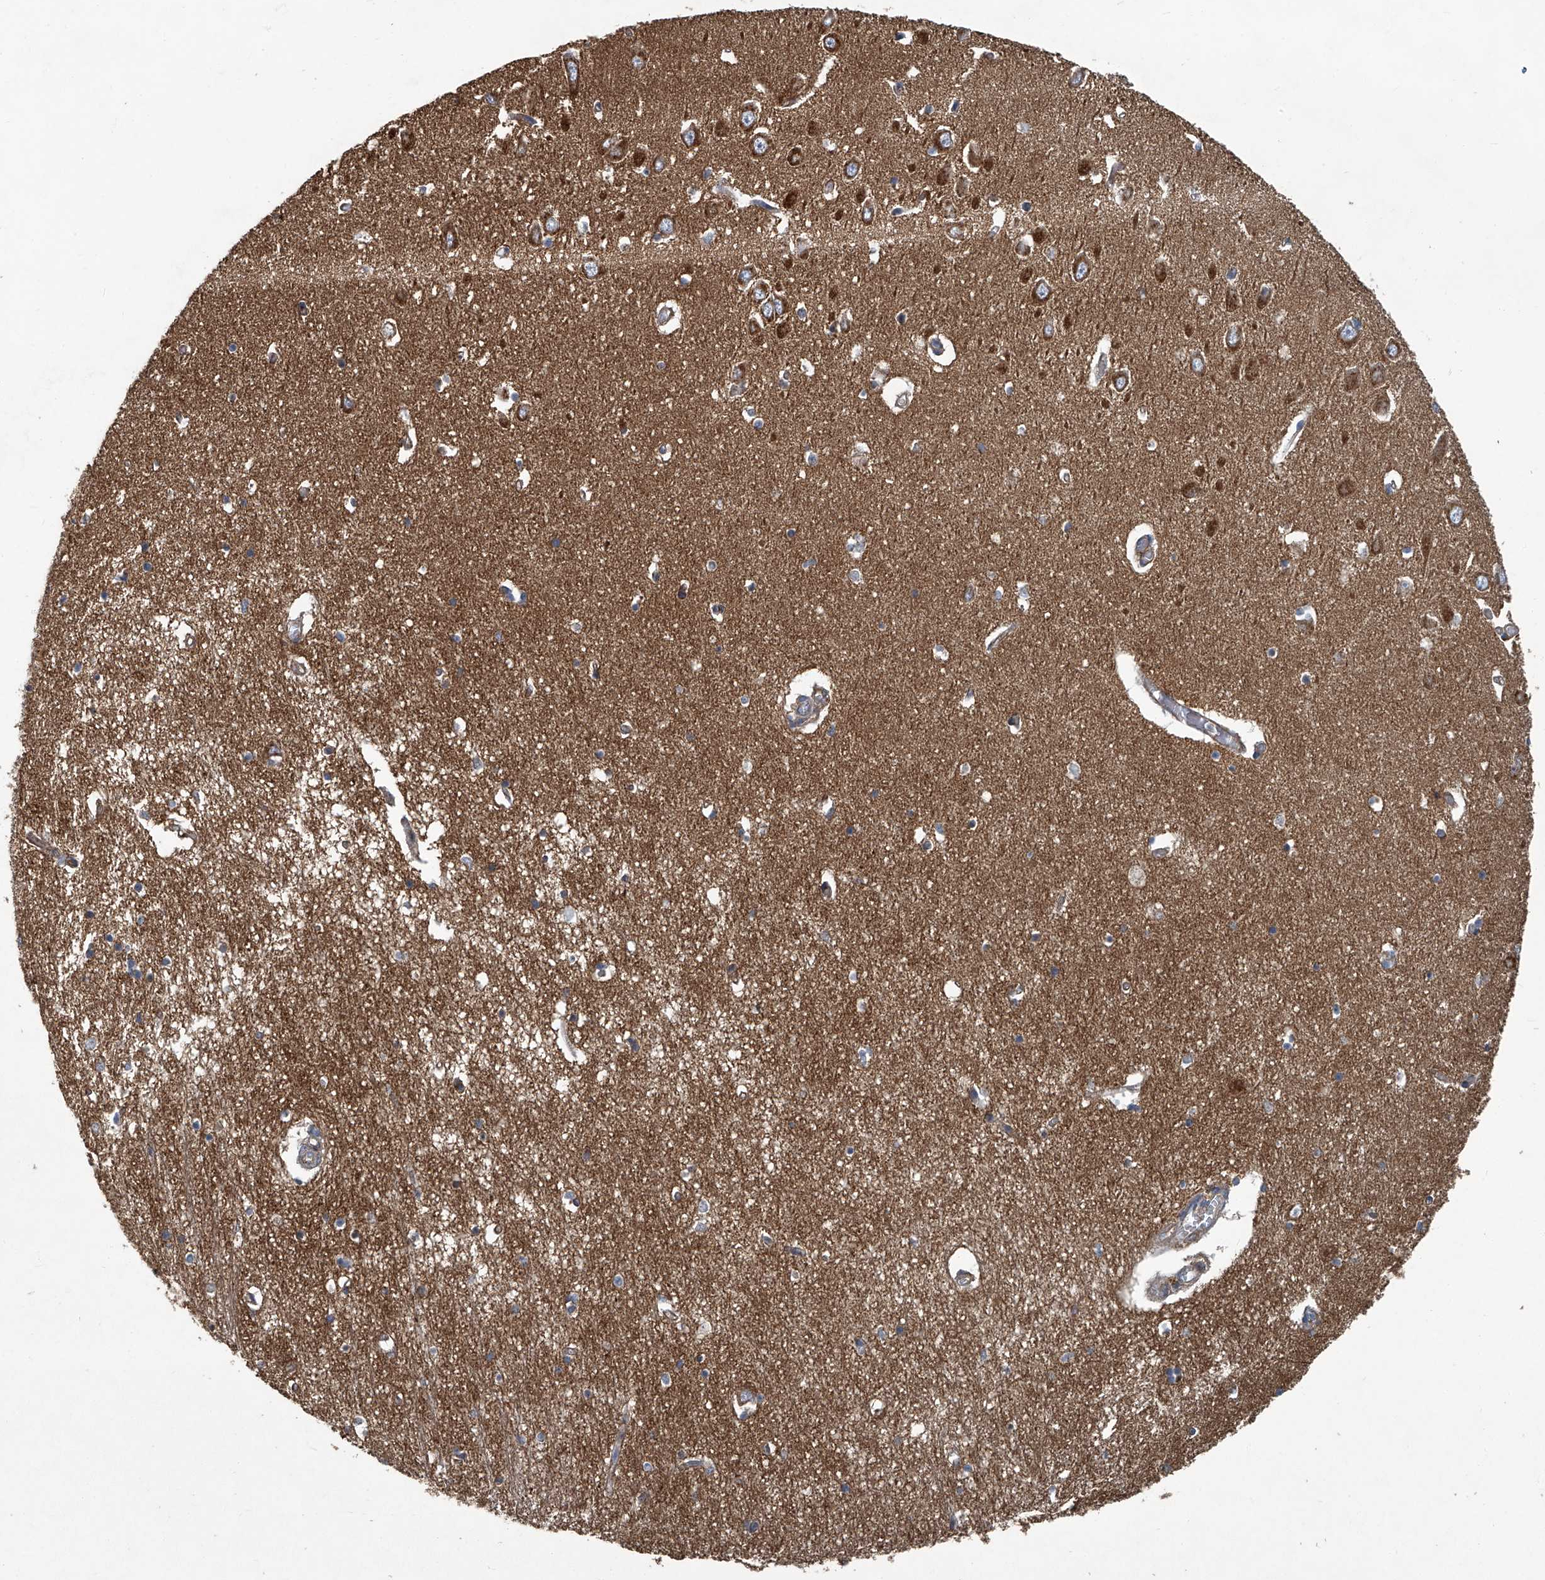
{"staining": {"intensity": "moderate", "quantity": "<25%", "location": "cytoplasmic/membranous"}, "tissue": "hippocampus", "cell_type": "Glial cells", "image_type": "normal", "snomed": [{"axis": "morphology", "description": "Normal tissue, NOS"}, {"axis": "topography", "description": "Hippocampus"}], "caption": "Glial cells demonstrate low levels of moderate cytoplasmic/membranous positivity in approximately <25% of cells in unremarkable hippocampus.", "gene": "PIGH", "patient": {"sex": "male", "age": 70}}